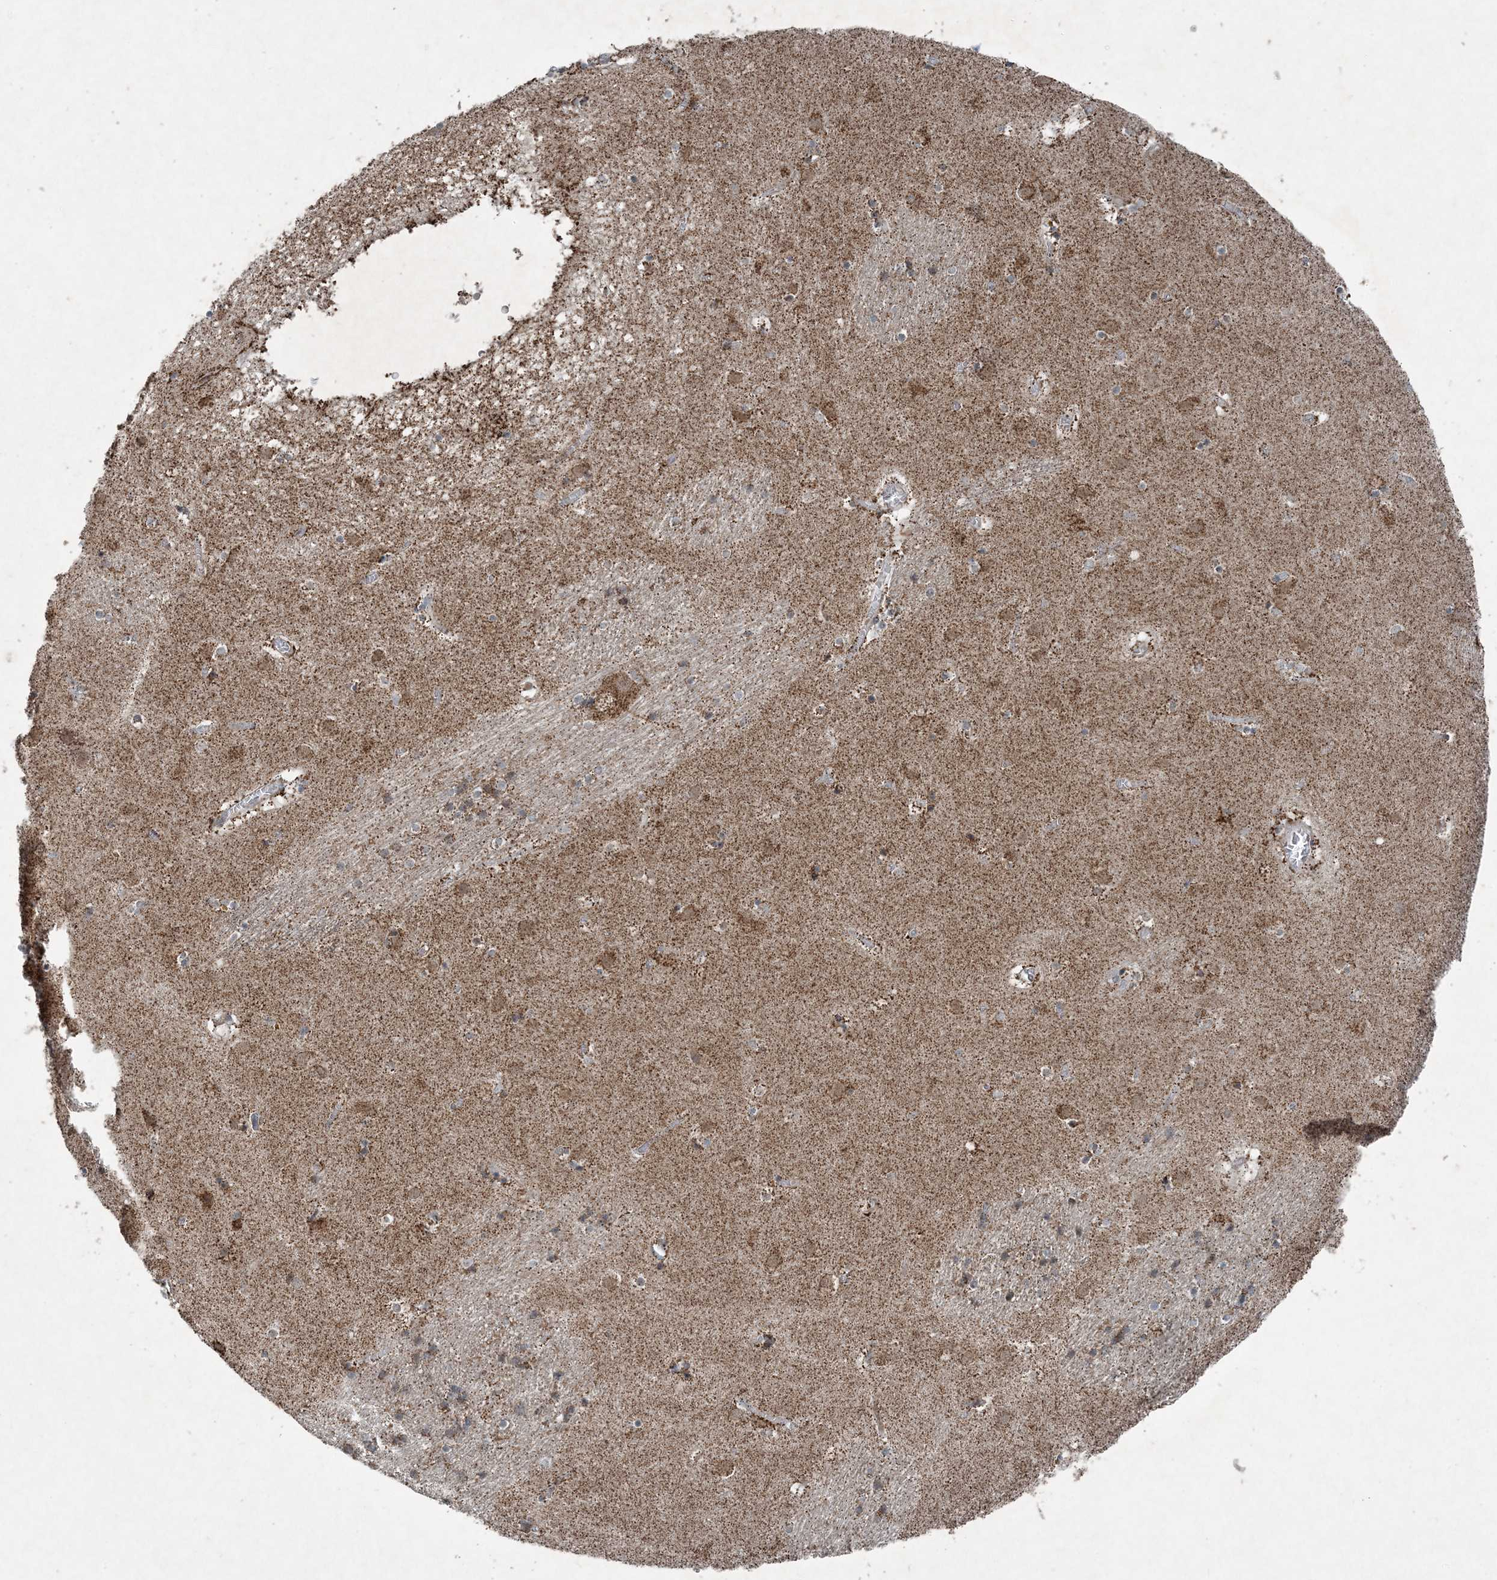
{"staining": {"intensity": "moderate", "quantity": "25%-75%", "location": "cytoplasmic/membranous"}, "tissue": "caudate", "cell_type": "Glial cells", "image_type": "normal", "snomed": [{"axis": "morphology", "description": "Normal tissue, NOS"}, {"axis": "topography", "description": "Lateral ventricle wall"}], "caption": "Immunohistochemical staining of normal caudate displays 25%-75% levels of moderate cytoplasmic/membranous protein expression in about 25%-75% of glial cells. The staining was performed using DAB, with brown indicating positive protein expression. Nuclei are stained blue with hematoxylin.", "gene": "PC", "patient": {"sex": "male", "age": 70}}